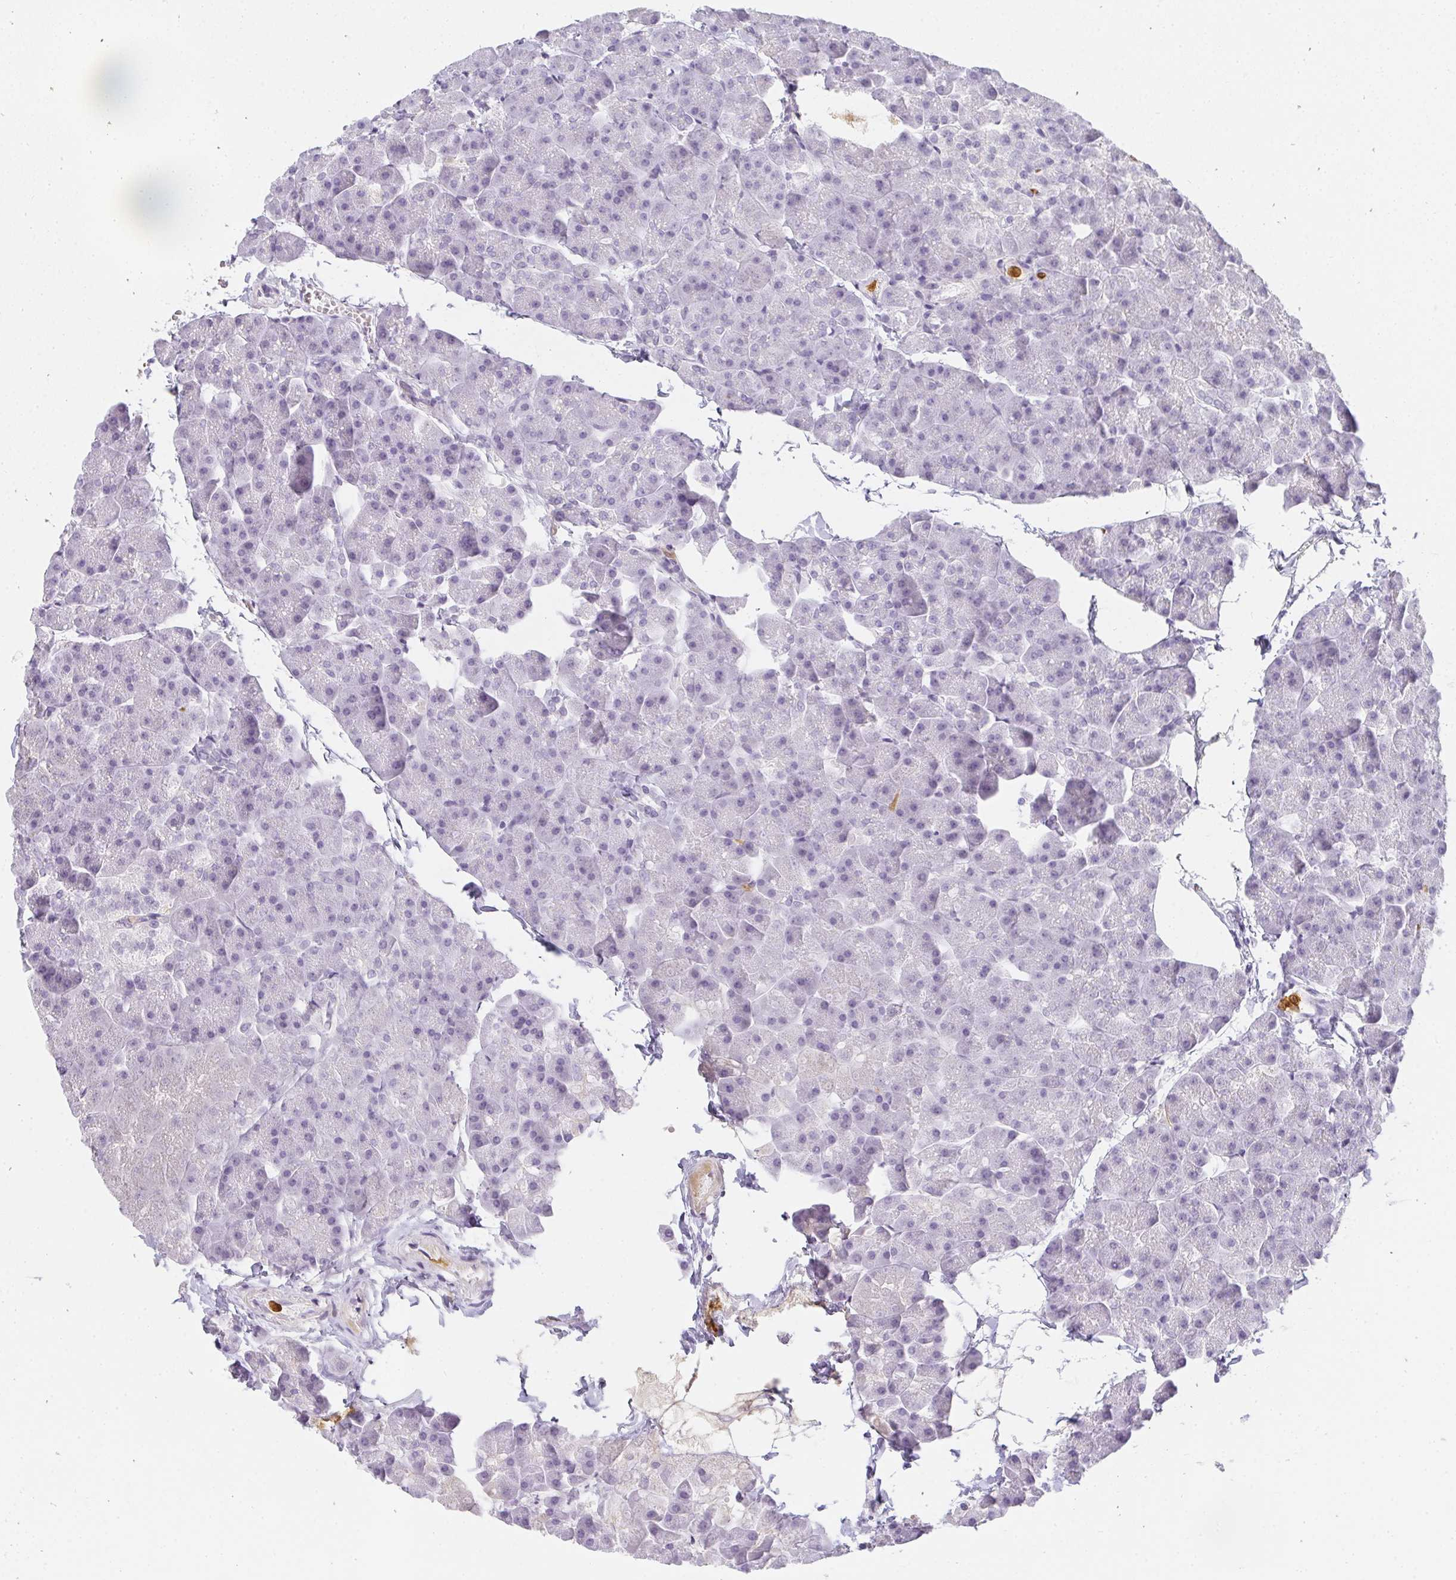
{"staining": {"intensity": "negative", "quantity": "none", "location": "none"}, "tissue": "pancreas", "cell_type": "Exocrine glandular cells", "image_type": "normal", "snomed": [{"axis": "morphology", "description": "Normal tissue, NOS"}, {"axis": "topography", "description": "Pancreas"}], "caption": "IHC of normal human pancreas demonstrates no staining in exocrine glandular cells. (DAB (3,3'-diaminobenzidine) immunohistochemistry (IHC), high magnification).", "gene": "HK3", "patient": {"sex": "male", "age": 35}}